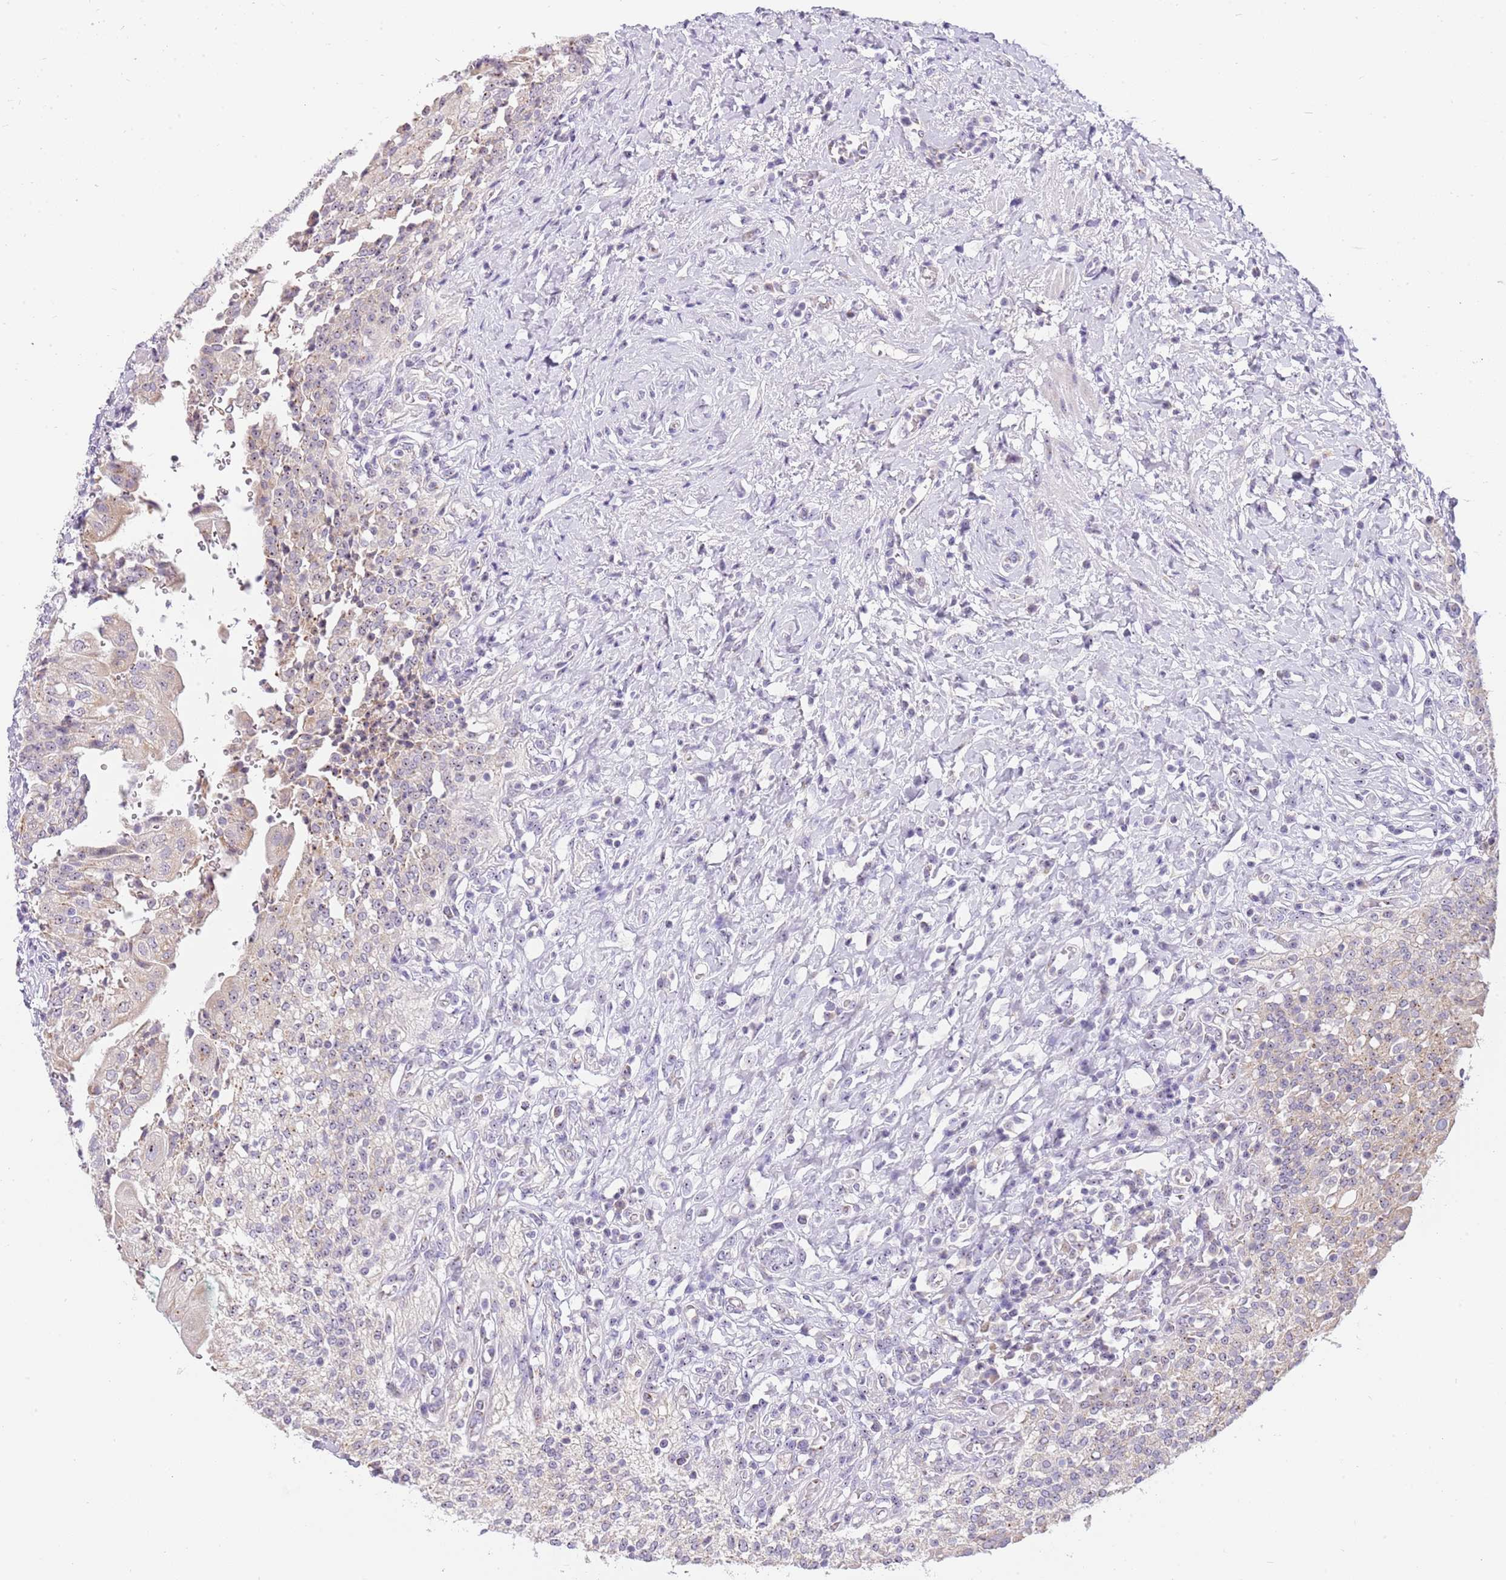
{"staining": {"intensity": "moderate", "quantity": "25%-75%", "location": "cytoplasmic/membranous"}, "tissue": "urinary bladder", "cell_type": "Urothelial cells", "image_type": "normal", "snomed": [{"axis": "morphology", "description": "Normal tissue, NOS"}, {"axis": "morphology", "description": "Inflammation, NOS"}, {"axis": "topography", "description": "Urinary bladder"}], "caption": "Urothelial cells demonstrate medium levels of moderate cytoplasmic/membranous staining in approximately 25%-75% of cells in unremarkable urinary bladder.", "gene": "DNAJA3", "patient": {"sex": "male", "age": 64}}